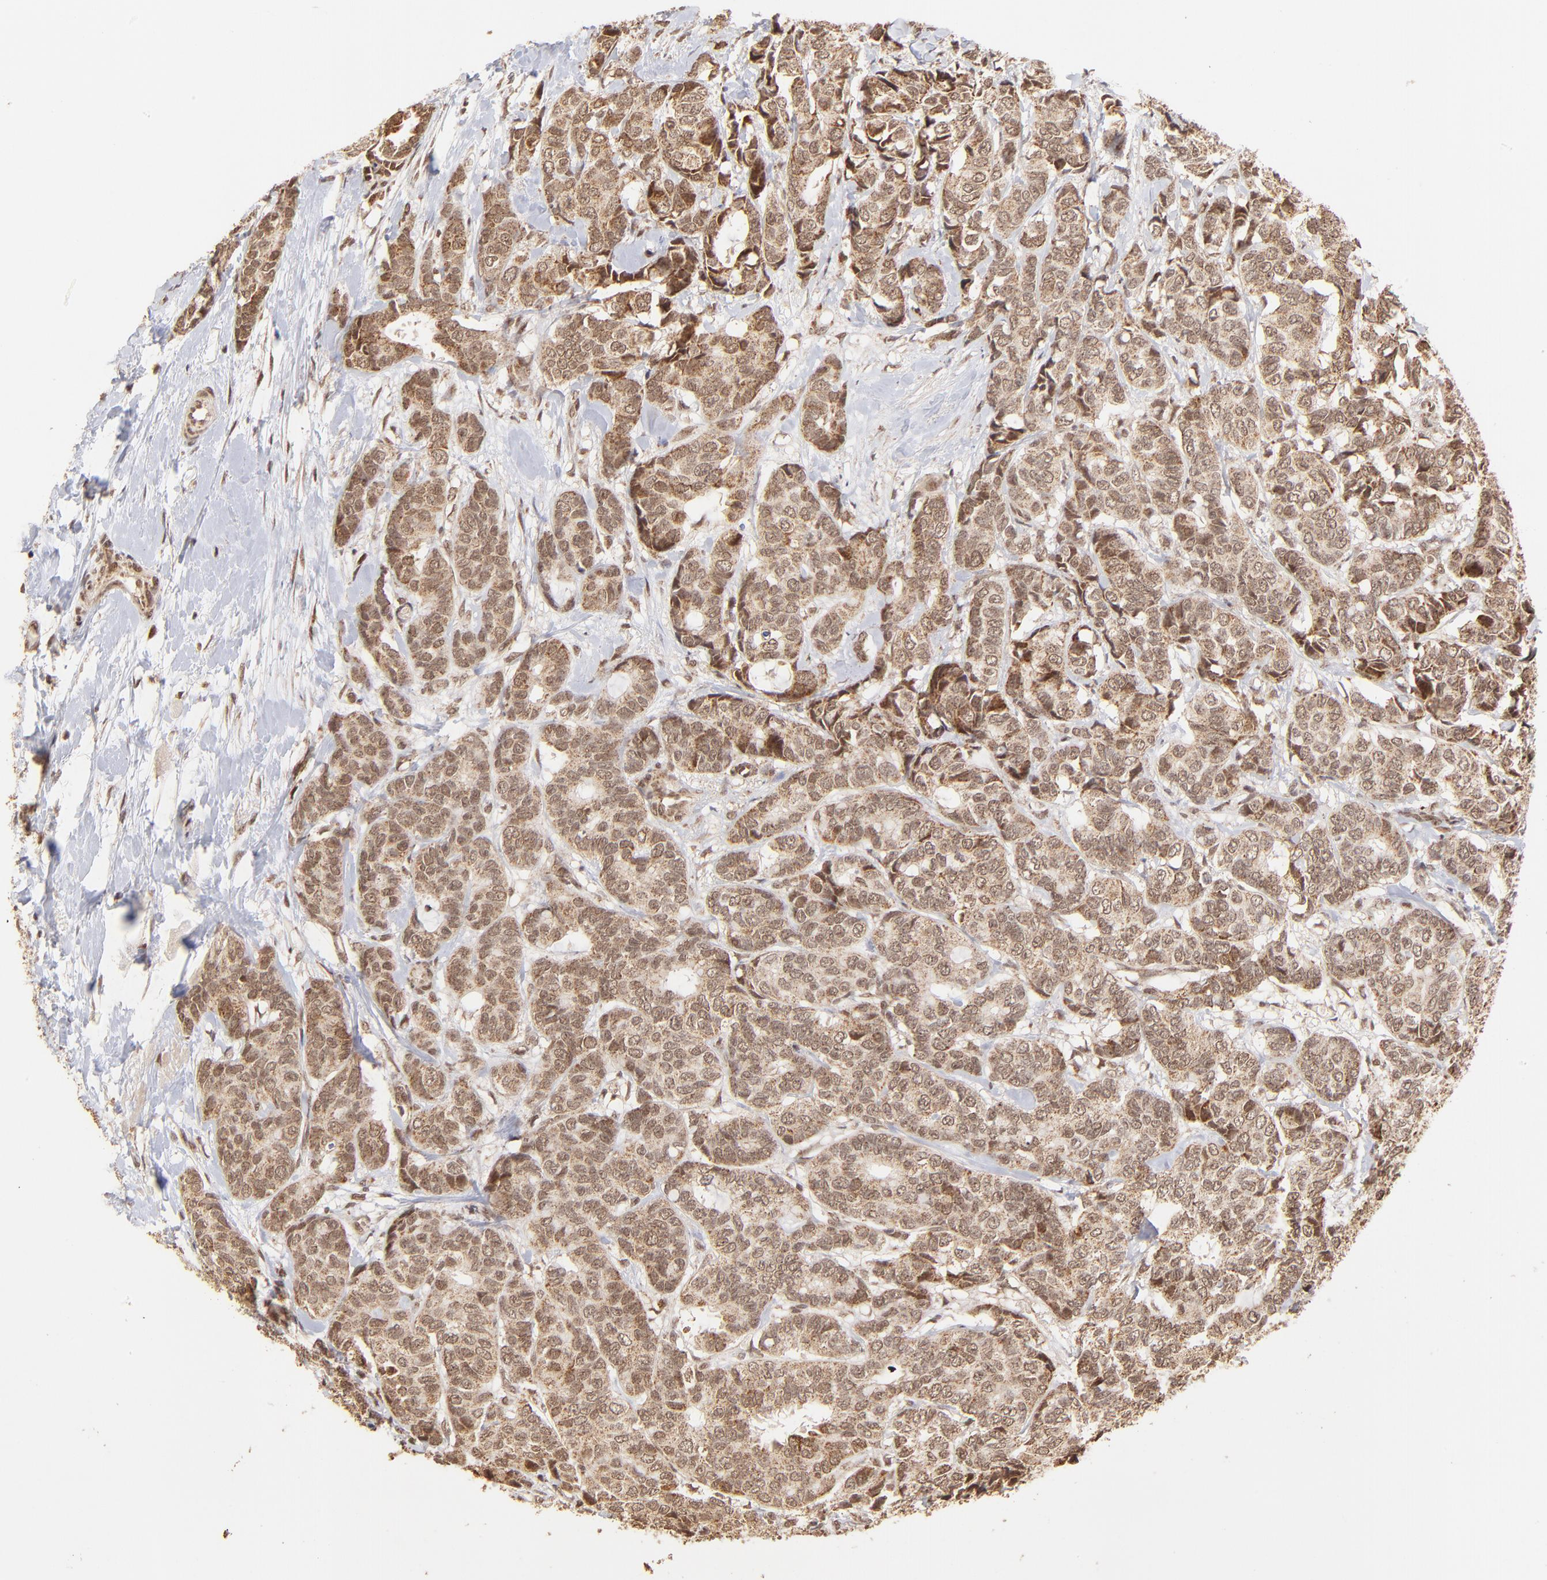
{"staining": {"intensity": "moderate", "quantity": ">75%", "location": "cytoplasmic/membranous"}, "tissue": "breast cancer", "cell_type": "Tumor cells", "image_type": "cancer", "snomed": [{"axis": "morphology", "description": "Duct carcinoma"}, {"axis": "topography", "description": "Breast"}], "caption": "Intraductal carcinoma (breast) stained with a protein marker exhibits moderate staining in tumor cells.", "gene": "MED15", "patient": {"sex": "female", "age": 87}}